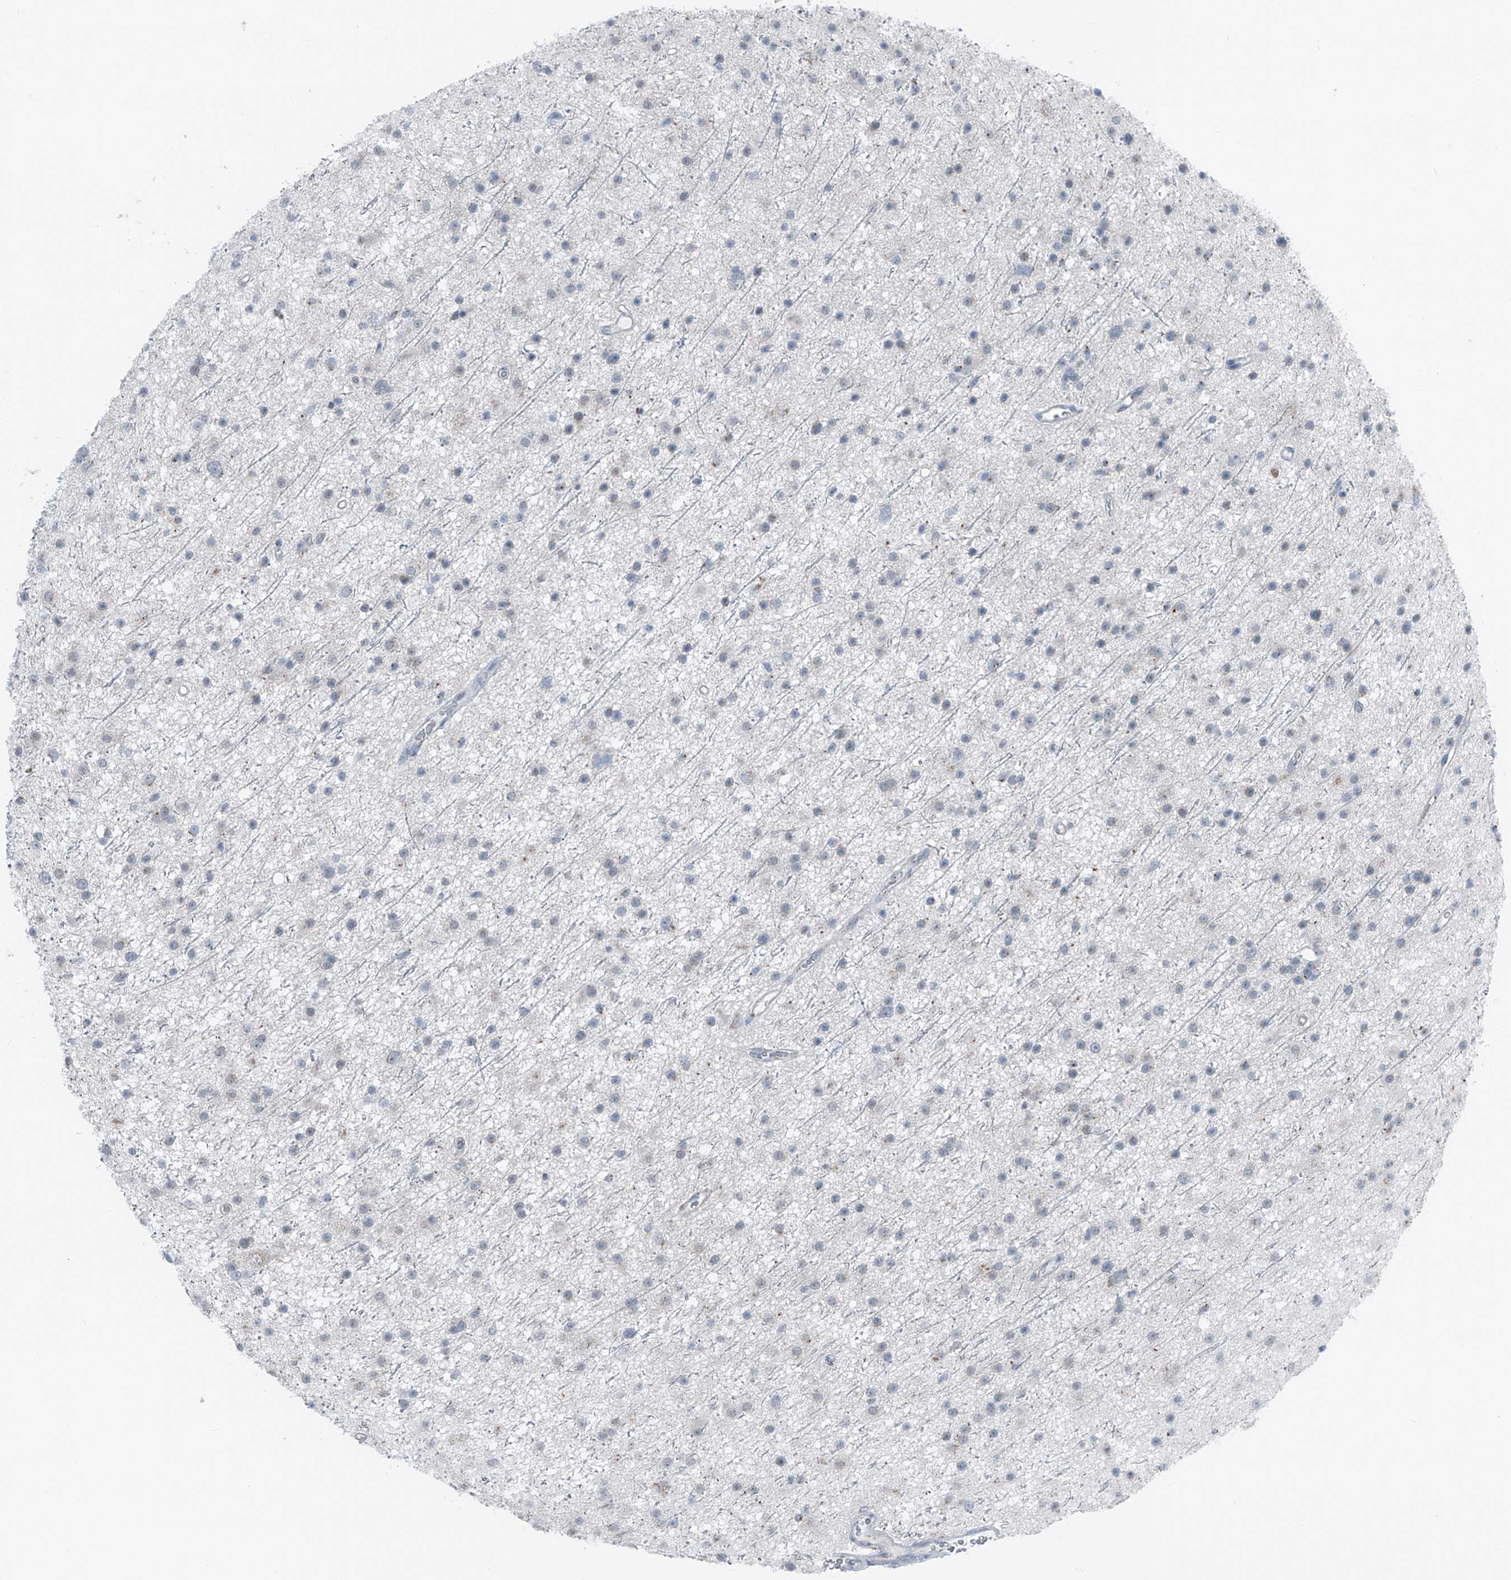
{"staining": {"intensity": "negative", "quantity": "none", "location": "none"}, "tissue": "glioma", "cell_type": "Tumor cells", "image_type": "cancer", "snomed": [{"axis": "morphology", "description": "Glioma, malignant, Low grade"}, {"axis": "topography", "description": "Cerebral cortex"}], "caption": "Tumor cells are negative for brown protein staining in malignant glioma (low-grade). The staining is performed using DAB brown chromogen with nuclei counter-stained in using hematoxylin.", "gene": "DYRK1B", "patient": {"sex": "female", "age": 39}}